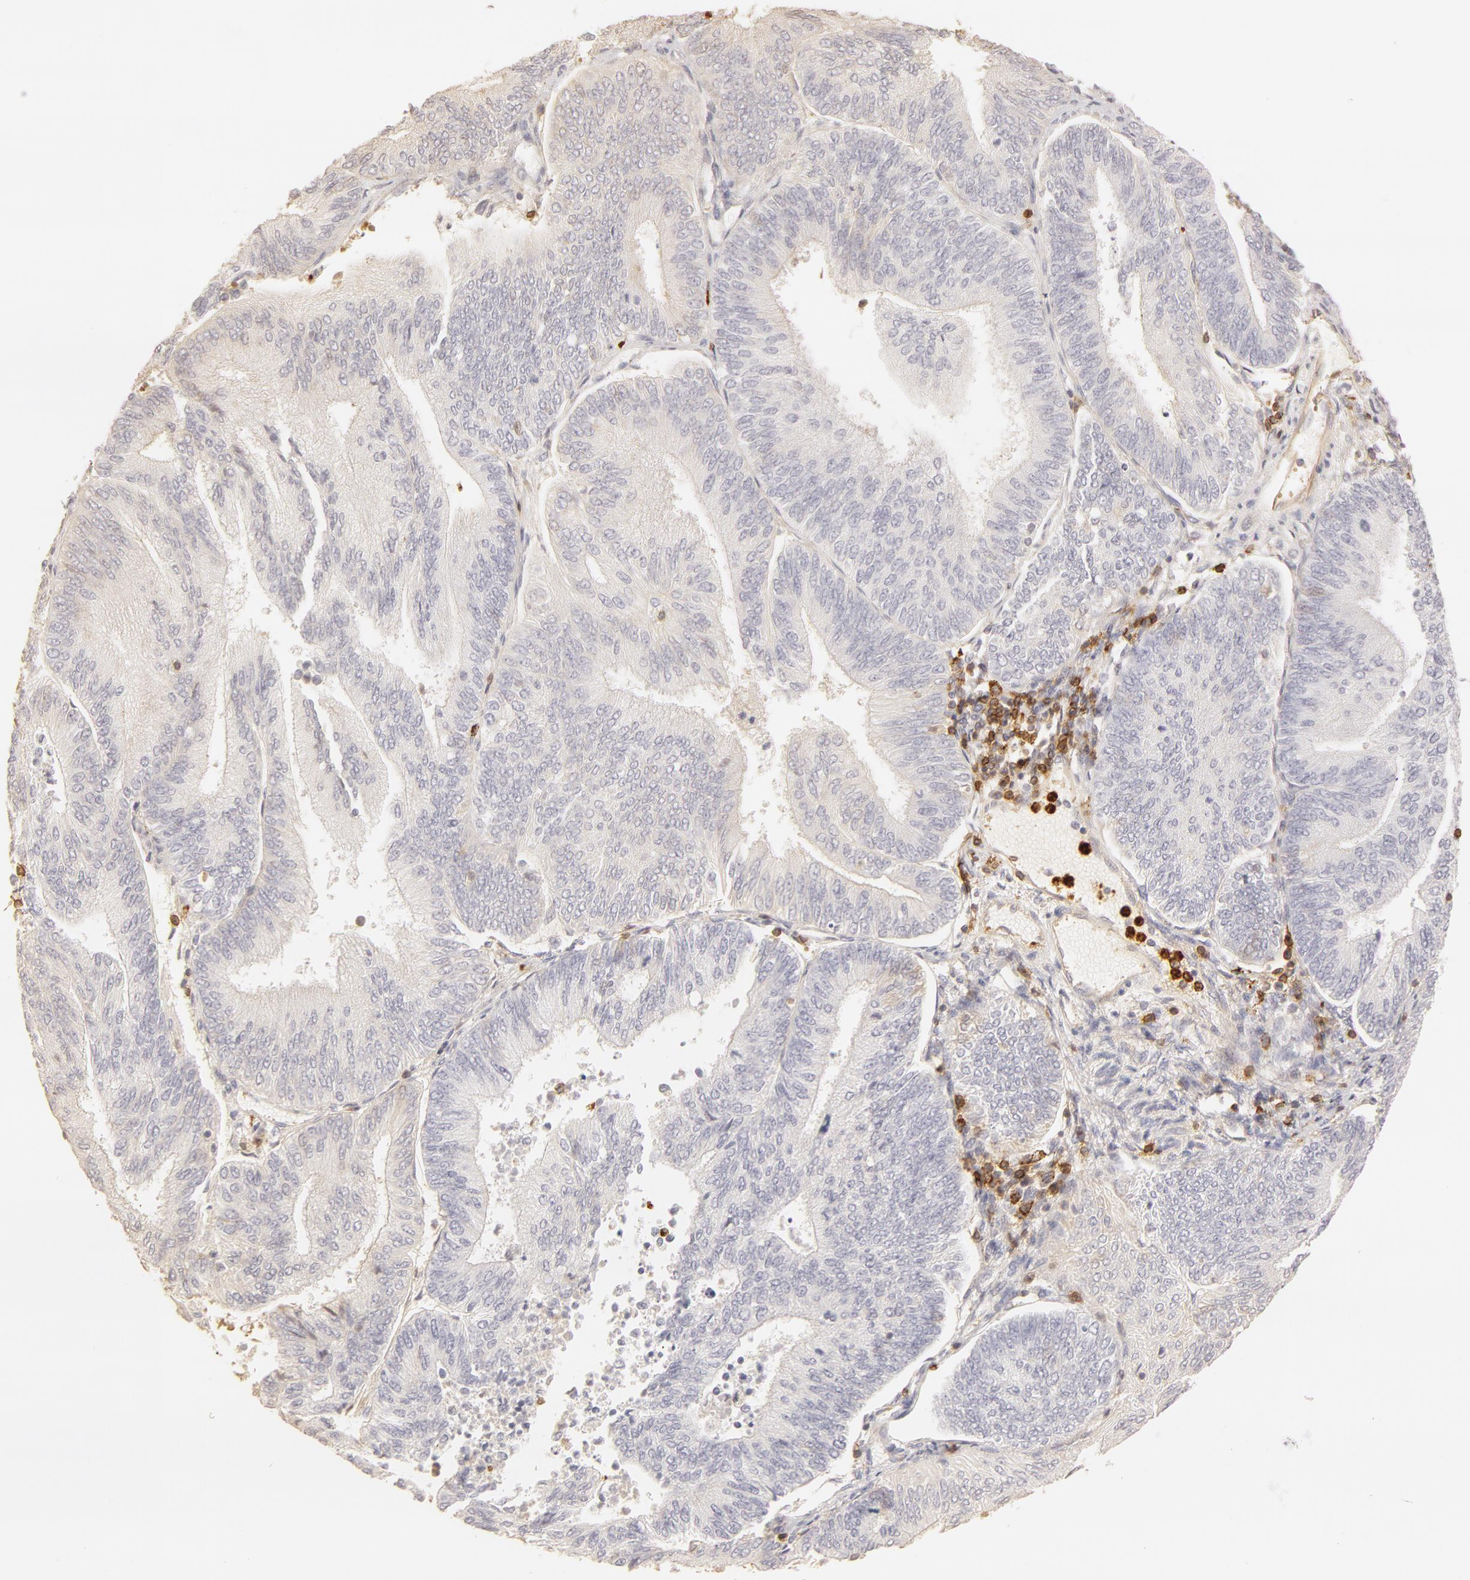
{"staining": {"intensity": "negative", "quantity": "none", "location": "none"}, "tissue": "endometrial cancer", "cell_type": "Tumor cells", "image_type": "cancer", "snomed": [{"axis": "morphology", "description": "Adenocarcinoma, NOS"}, {"axis": "topography", "description": "Endometrium"}], "caption": "A photomicrograph of human adenocarcinoma (endometrial) is negative for staining in tumor cells.", "gene": "C1R", "patient": {"sex": "female", "age": 55}}